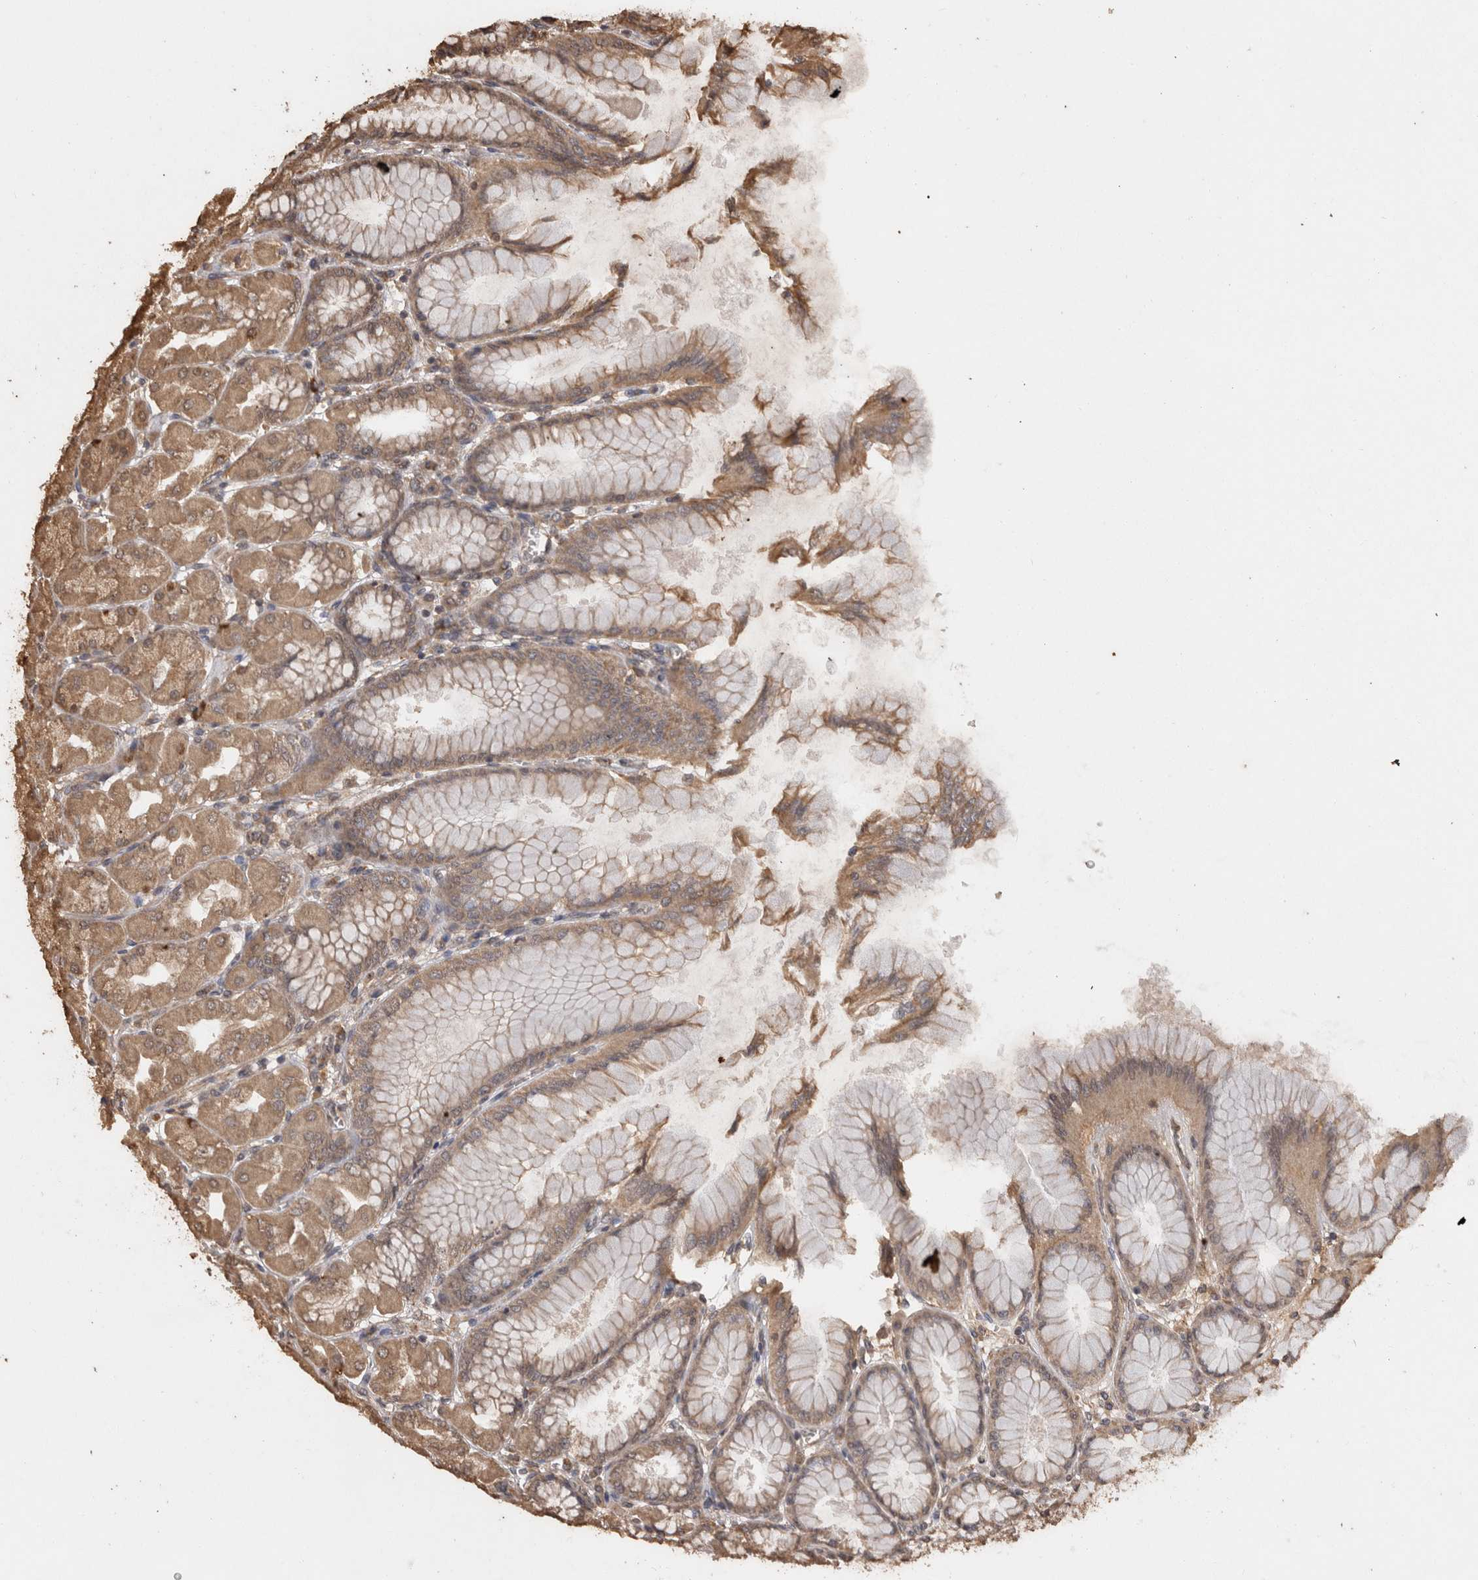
{"staining": {"intensity": "moderate", "quantity": ">75%", "location": "cytoplasmic/membranous"}, "tissue": "stomach", "cell_type": "Glandular cells", "image_type": "normal", "snomed": [{"axis": "morphology", "description": "Normal tissue, NOS"}, {"axis": "topography", "description": "Stomach, upper"}], "caption": "An immunohistochemistry (IHC) histopathology image of unremarkable tissue is shown. Protein staining in brown highlights moderate cytoplasmic/membranous positivity in stomach within glandular cells. The staining is performed using DAB (3,3'-diaminobenzidine) brown chromogen to label protein expression. The nuclei are counter-stained blue using hematoxylin.", "gene": "SOCS5", "patient": {"sex": "female", "age": 56}}